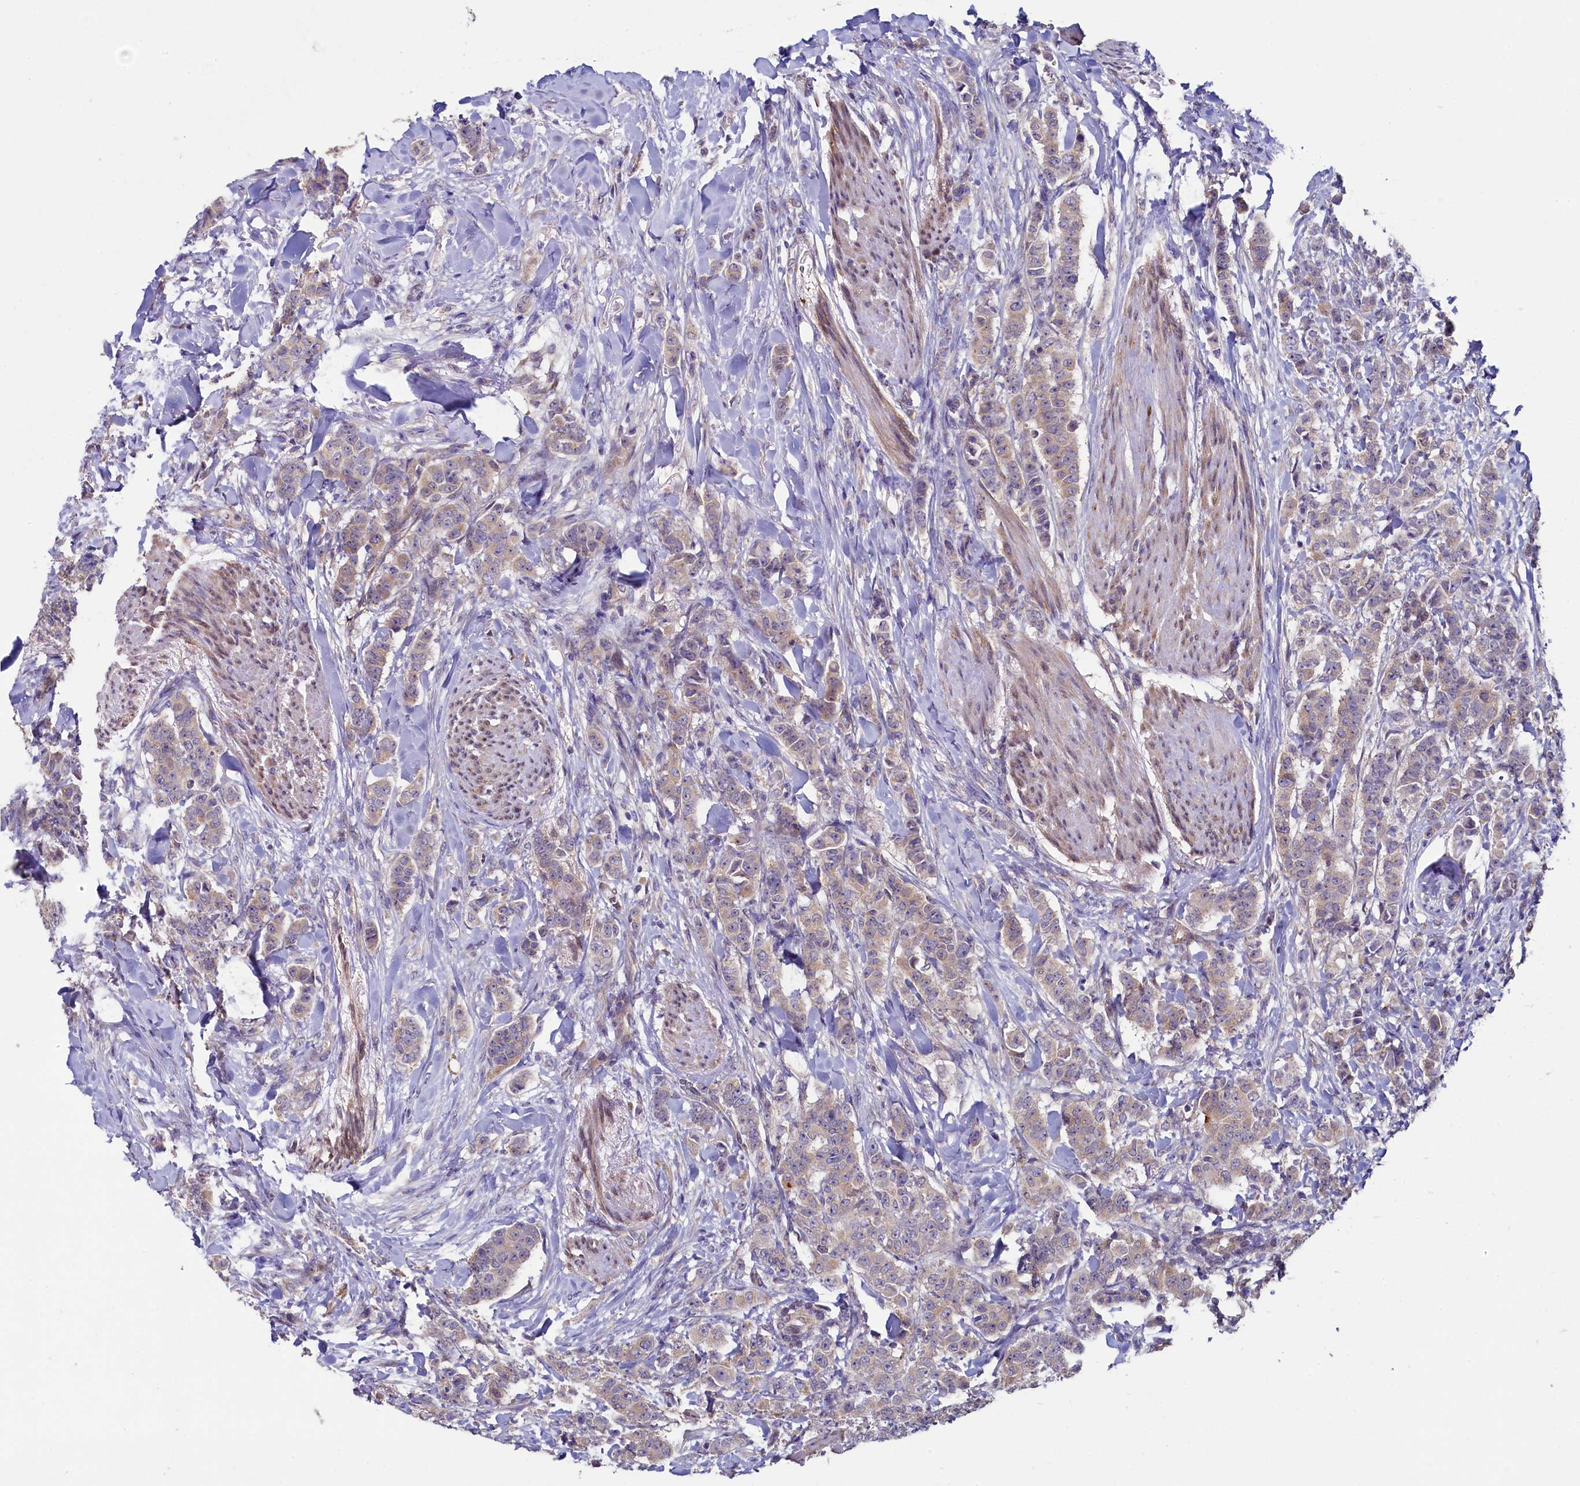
{"staining": {"intensity": "weak", "quantity": ">75%", "location": "cytoplasmic/membranous"}, "tissue": "breast cancer", "cell_type": "Tumor cells", "image_type": "cancer", "snomed": [{"axis": "morphology", "description": "Duct carcinoma"}, {"axis": "topography", "description": "Breast"}], "caption": "Immunohistochemical staining of breast invasive ductal carcinoma displays low levels of weak cytoplasmic/membranous protein positivity in about >75% of tumor cells.", "gene": "SPATA2L", "patient": {"sex": "female", "age": 40}}